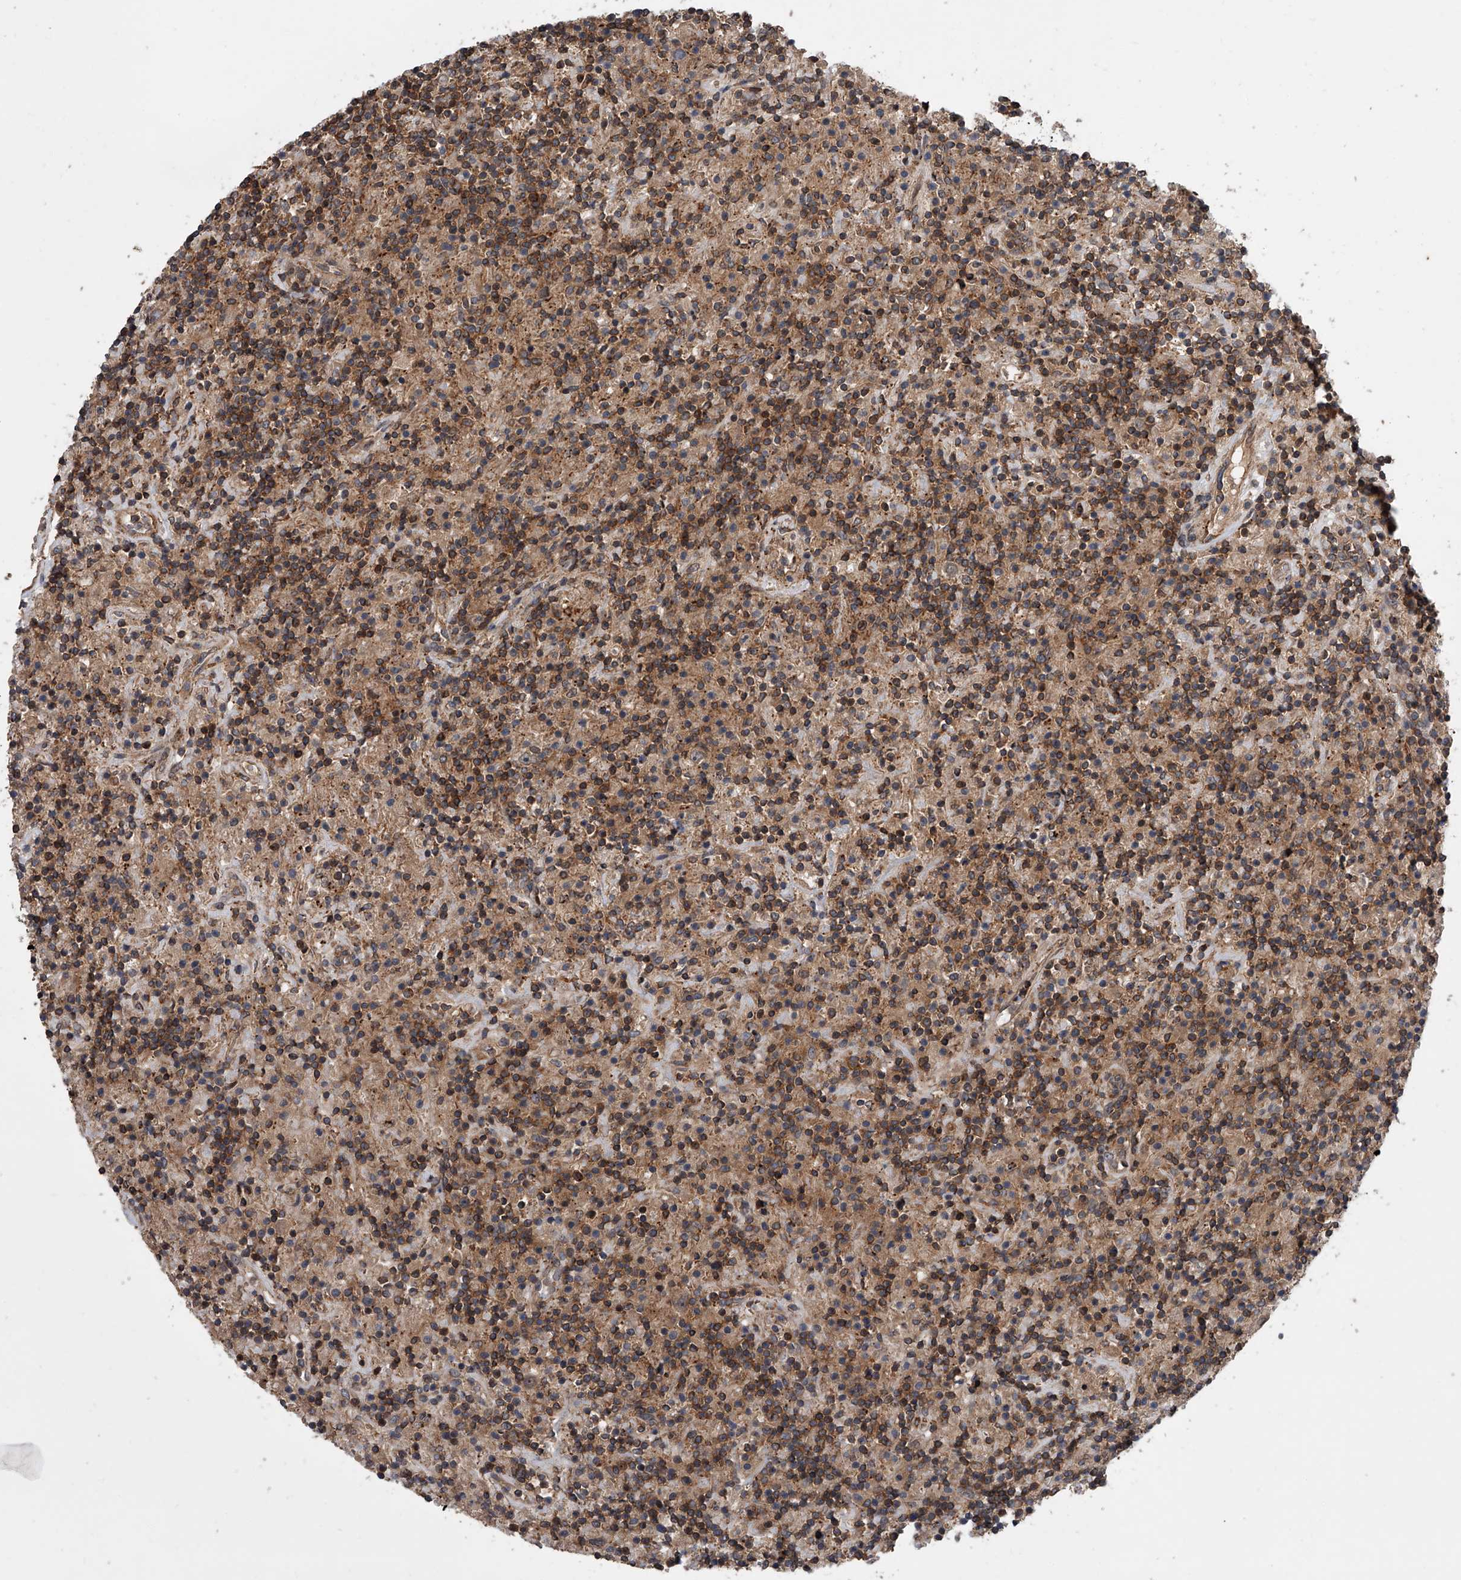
{"staining": {"intensity": "weak", "quantity": ">75%", "location": "cytoplasmic/membranous"}, "tissue": "lymphoma", "cell_type": "Tumor cells", "image_type": "cancer", "snomed": [{"axis": "morphology", "description": "Hodgkin's disease, NOS"}, {"axis": "topography", "description": "Lymph node"}], "caption": "Human Hodgkin's disease stained with a protein marker exhibits weak staining in tumor cells.", "gene": "USP47", "patient": {"sex": "male", "age": 70}}